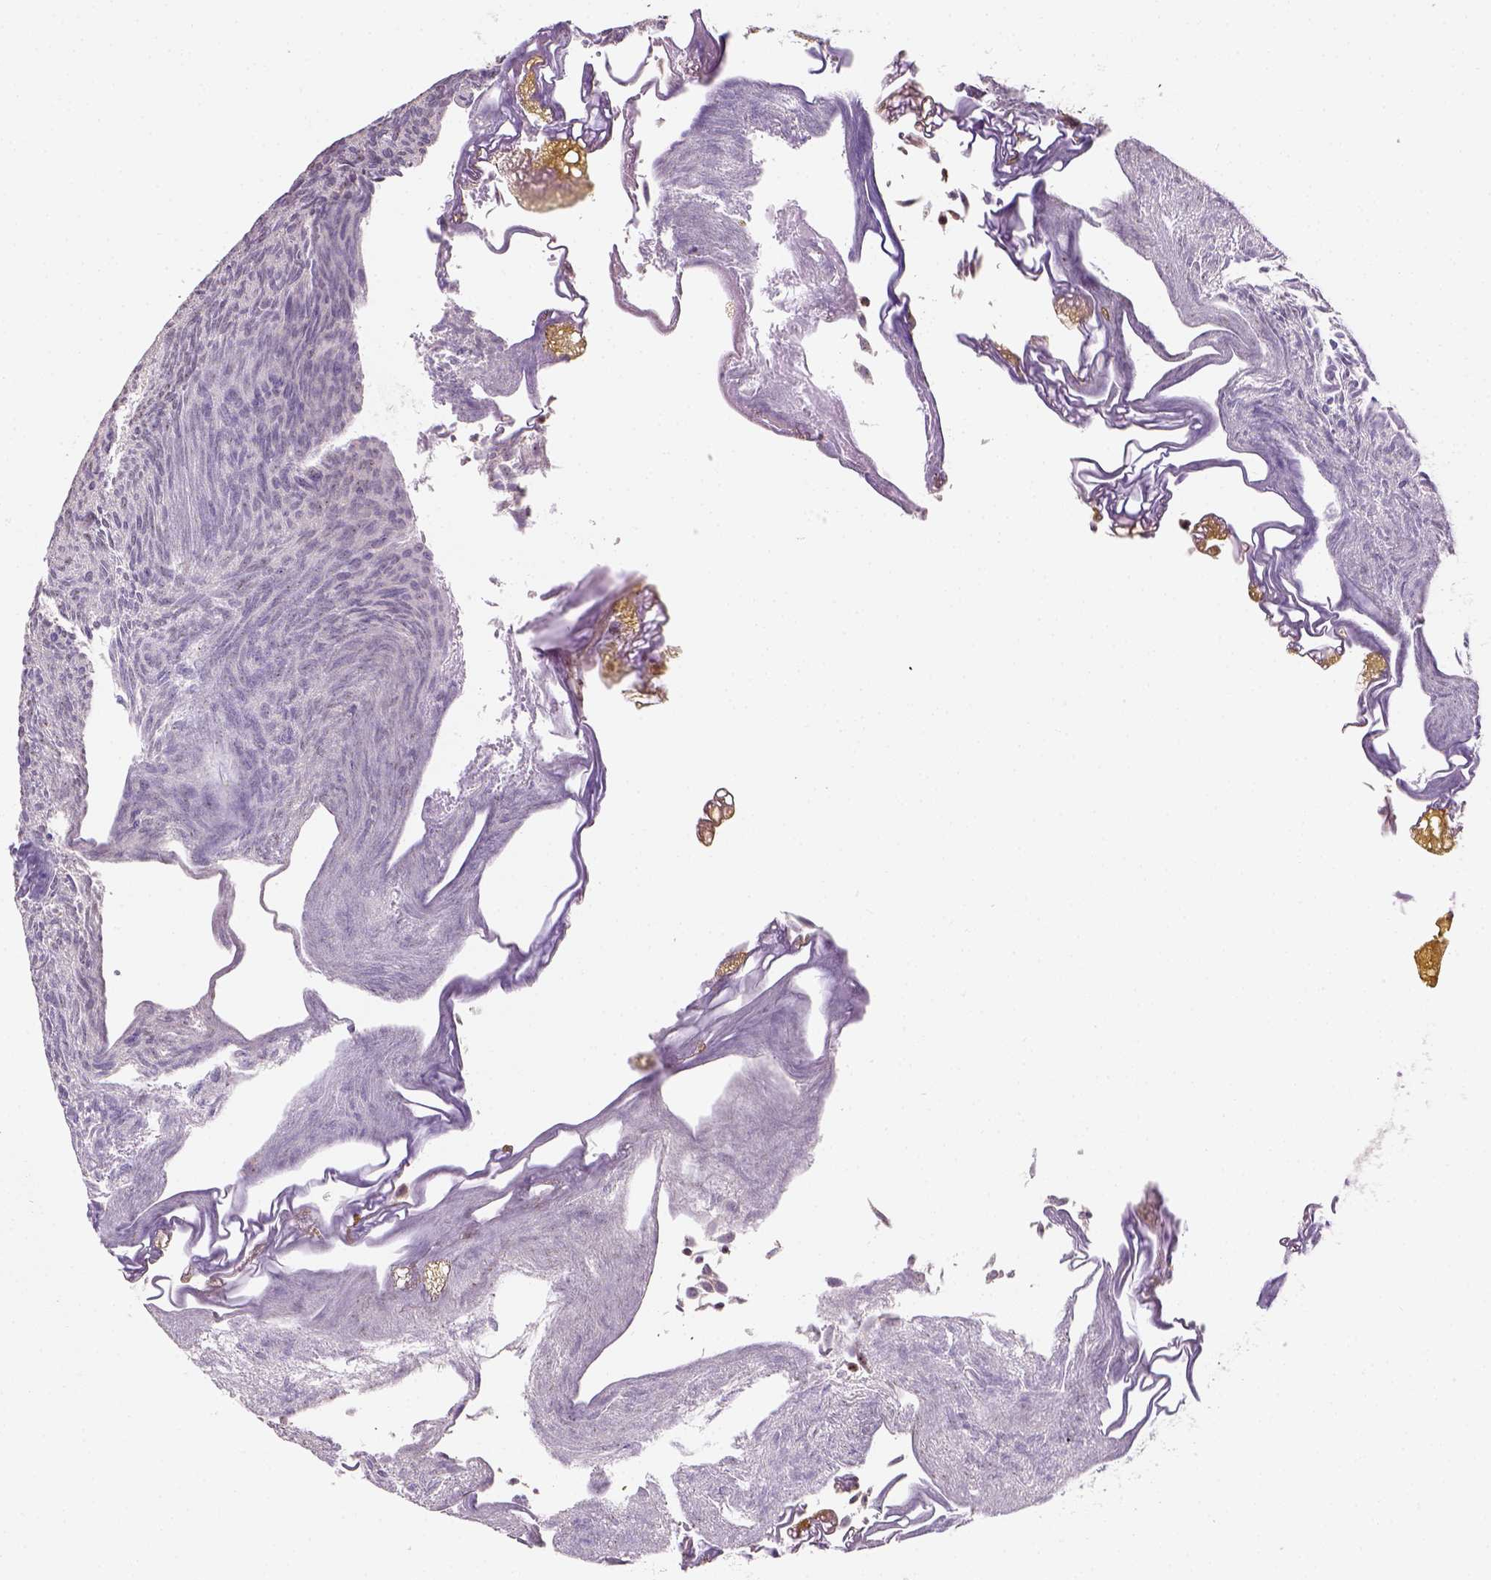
{"staining": {"intensity": "moderate", "quantity": ">75%", "location": "nuclear"}, "tissue": "urothelial cancer", "cell_type": "Tumor cells", "image_type": "cancer", "snomed": [{"axis": "morphology", "description": "Urothelial carcinoma, Low grade"}, {"axis": "topography", "description": "Urinary bladder"}], "caption": "Immunohistochemistry of low-grade urothelial carcinoma exhibits medium levels of moderate nuclear expression in approximately >75% of tumor cells.", "gene": "DDX50", "patient": {"sex": "male", "age": 77}}